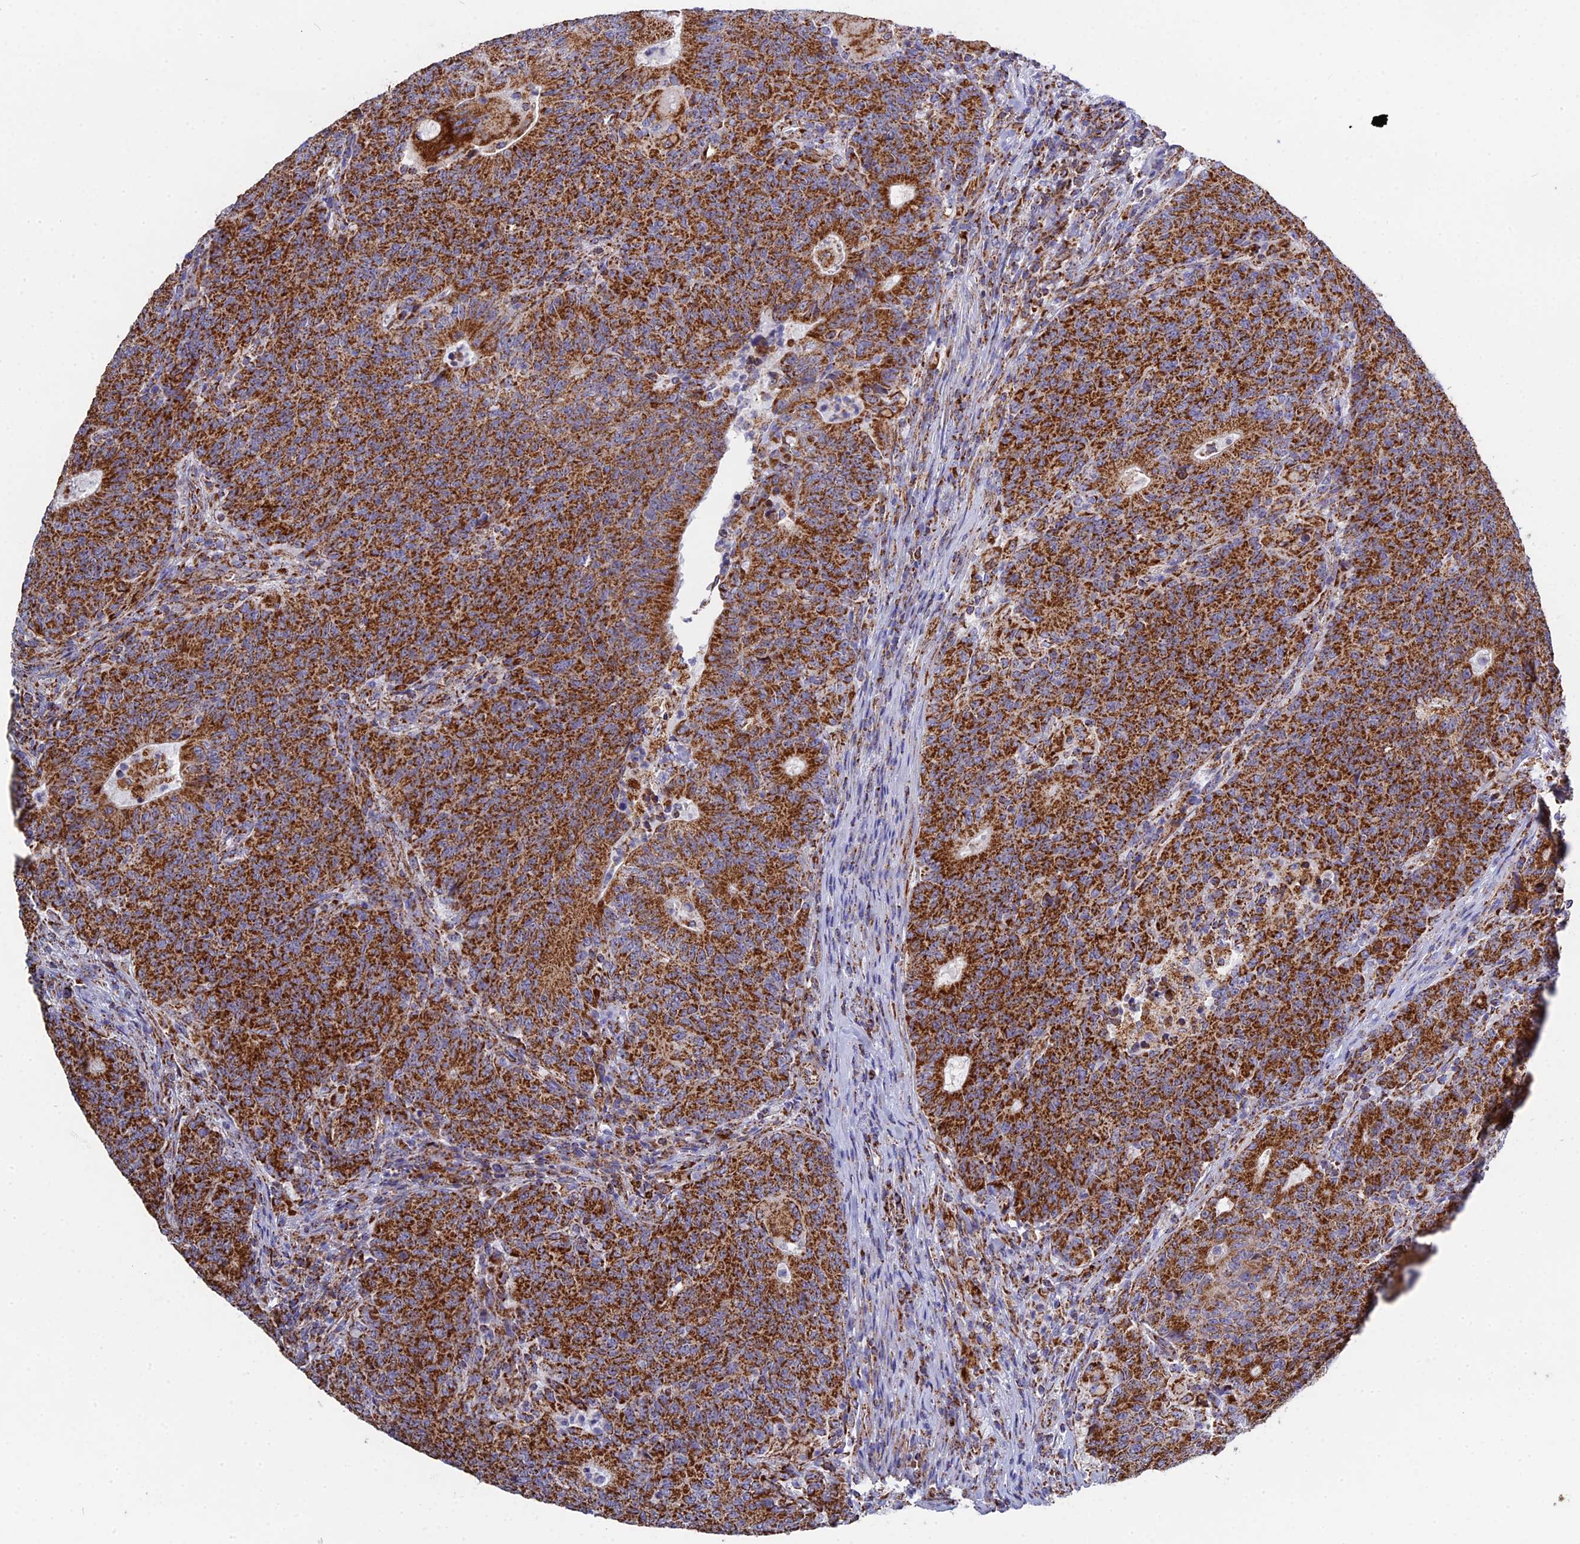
{"staining": {"intensity": "strong", "quantity": ">75%", "location": "cytoplasmic/membranous"}, "tissue": "colorectal cancer", "cell_type": "Tumor cells", "image_type": "cancer", "snomed": [{"axis": "morphology", "description": "Adenocarcinoma, NOS"}, {"axis": "topography", "description": "Colon"}], "caption": "DAB (3,3'-diaminobenzidine) immunohistochemical staining of human colorectal cancer (adenocarcinoma) reveals strong cytoplasmic/membranous protein staining in approximately >75% of tumor cells. The protein of interest is stained brown, and the nuclei are stained in blue (DAB IHC with brightfield microscopy, high magnification).", "gene": "NDUFA5", "patient": {"sex": "female", "age": 75}}